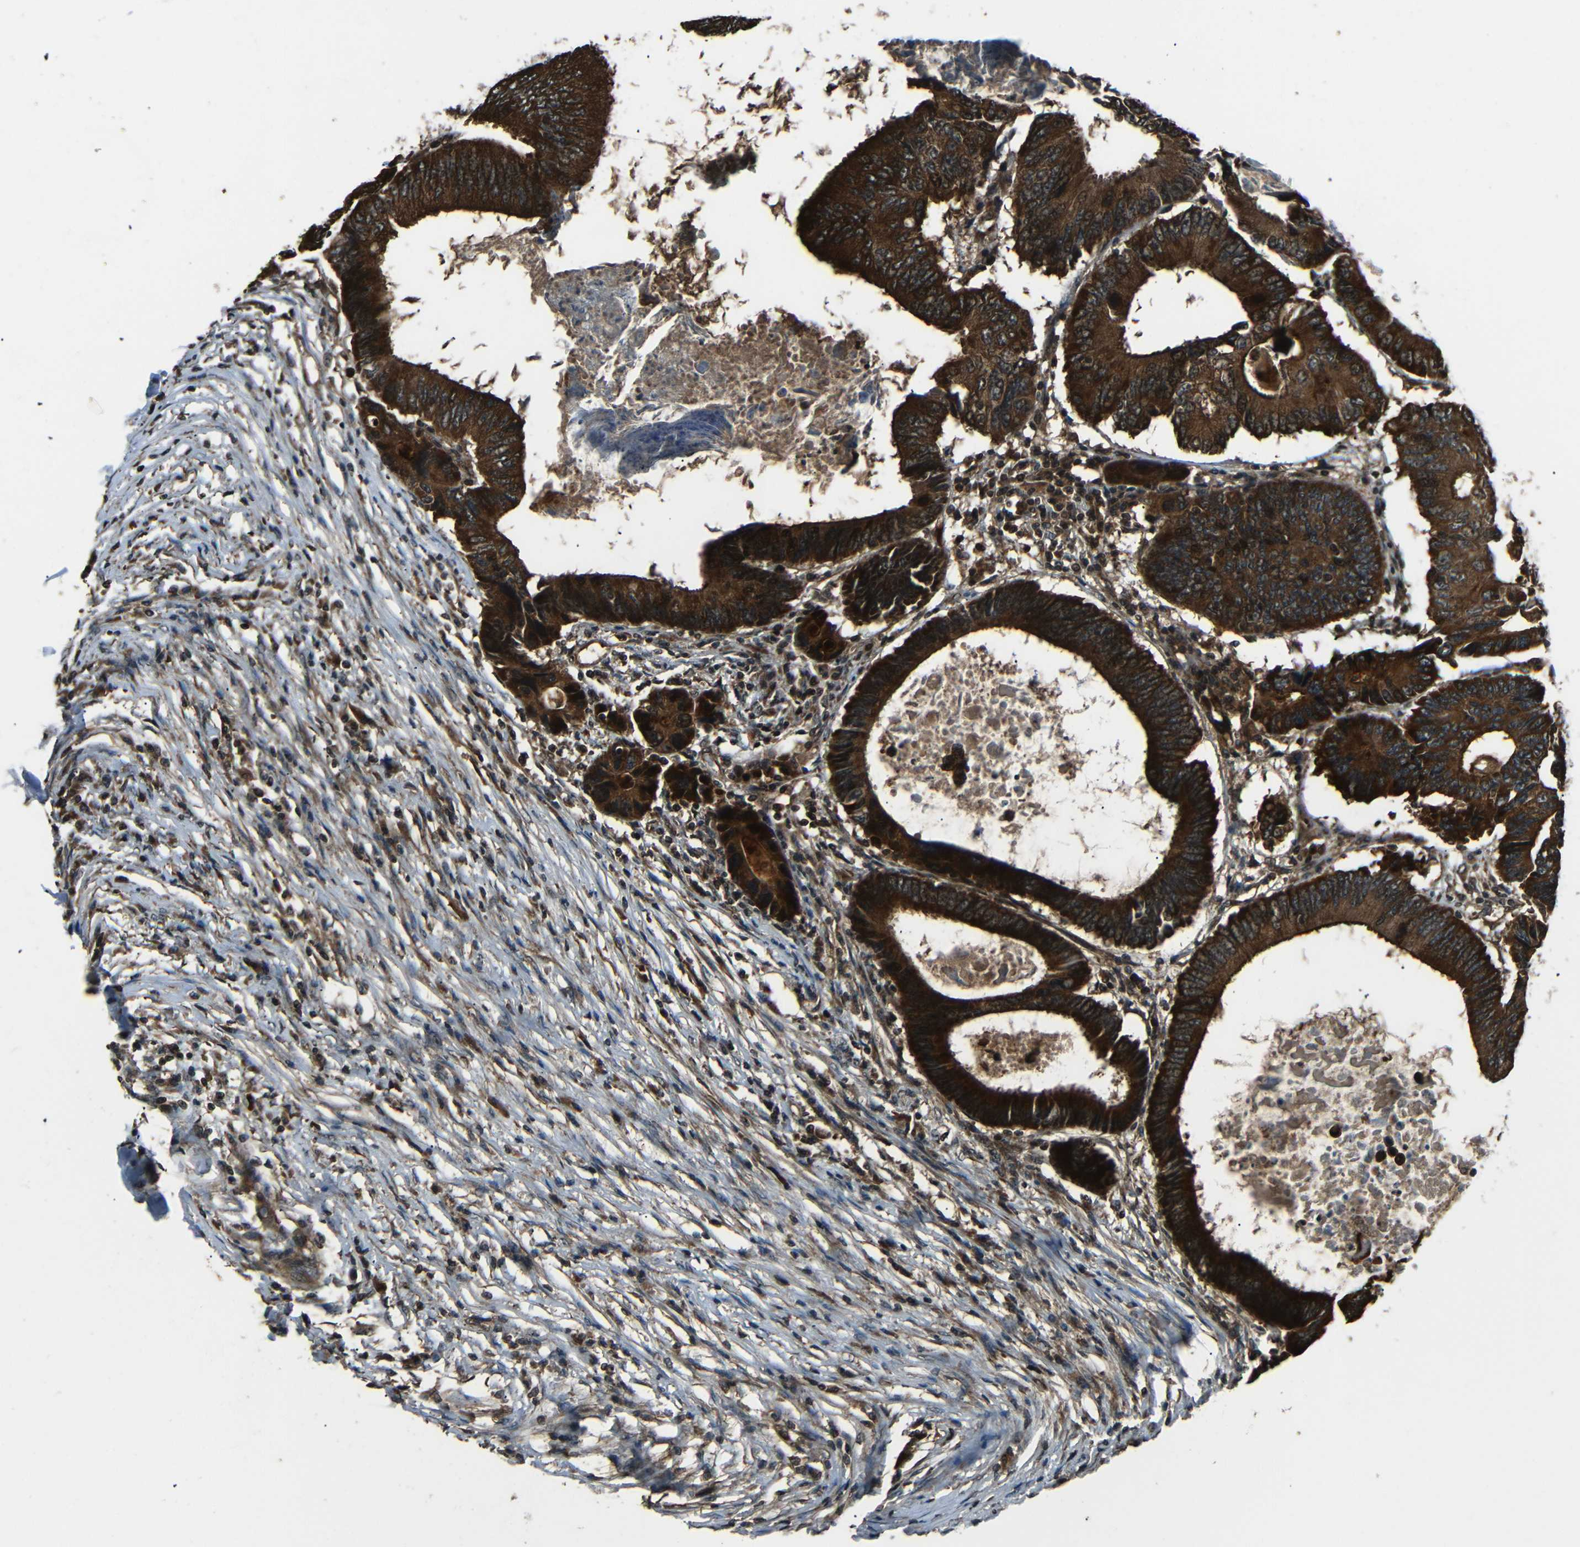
{"staining": {"intensity": "strong", "quantity": ">75%", "location": "cytoplasmic/membranous"}, "tissue": "colorectal cancer", "cell_type": "Tumor cells", "image_type": "cancer", "snomed": [{"axis": "morphology", "description": "Adenocarcinoma, NOS"}, {"axis": "topography", "description": "Colon"}], "caption": "A high-resolution photomicrograph shows immunohistochemistry (IHC) staining of colorectal adenocarcinoma, which demonstrates strong cytoplasmic/membranous staining in about >75% of tumor cells.", "gene": "PLK2", "patient": {"sex": "female", "age": 78}}